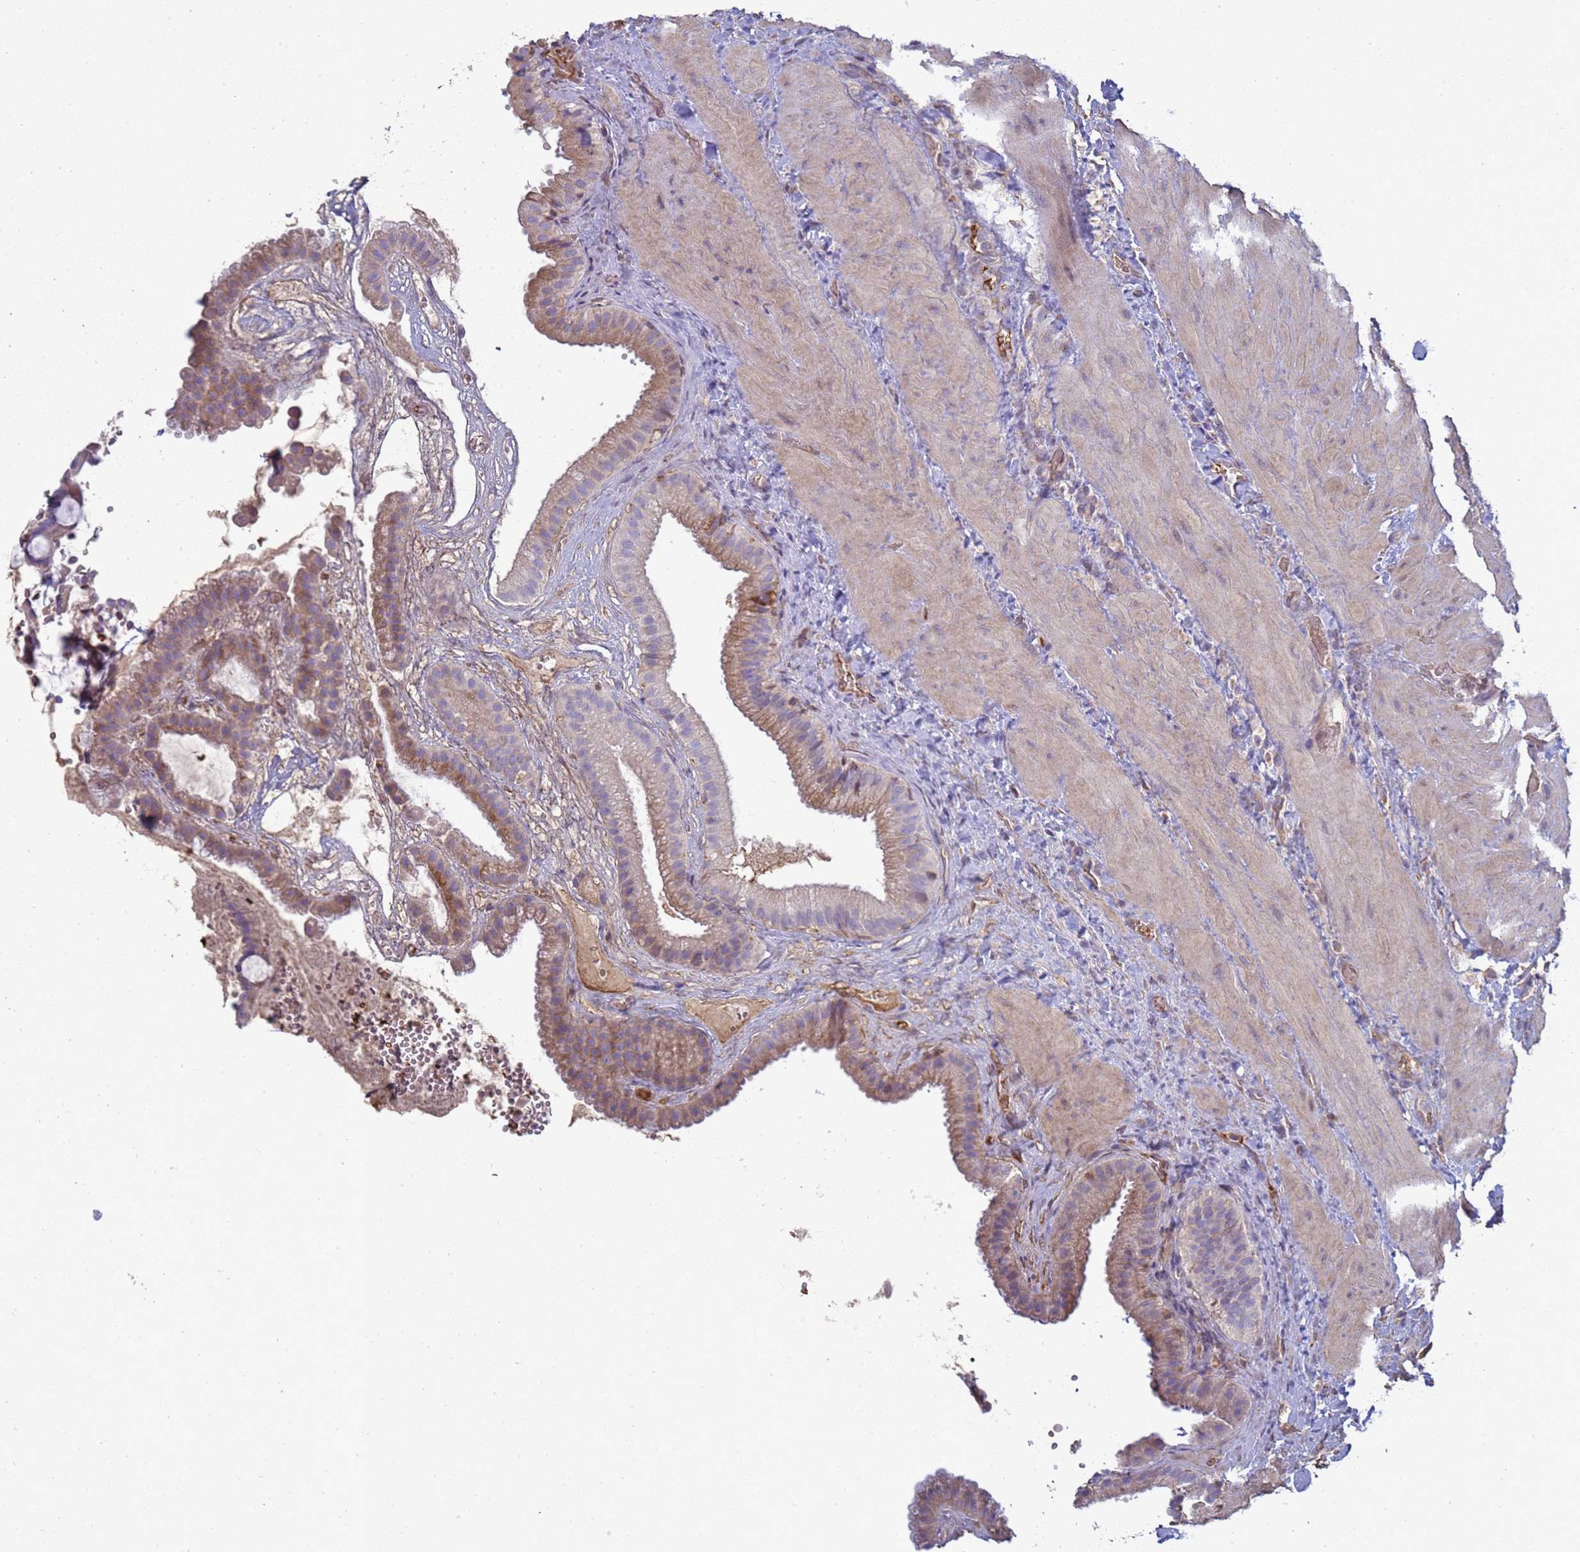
{"staining": {"intensity": "moderate", "quantity": "<25%", "location": "cytoplasmic/membranous"}, "tissue": "gallbladder", "cell_type": "Glandular cells", "image_type": "normal", "snomed": [{"axis": "morphology", "description": "Normal tissue, NOS"}, {"axis": "topography", "description": "Gallbladder"}], "caption": "Gallbladder stained for a protein displays moderate cytoplasmic/membranous positivity in glandular cells.", "gene": "SGIP1", "patient": {"sex": "male", "age": 55}}